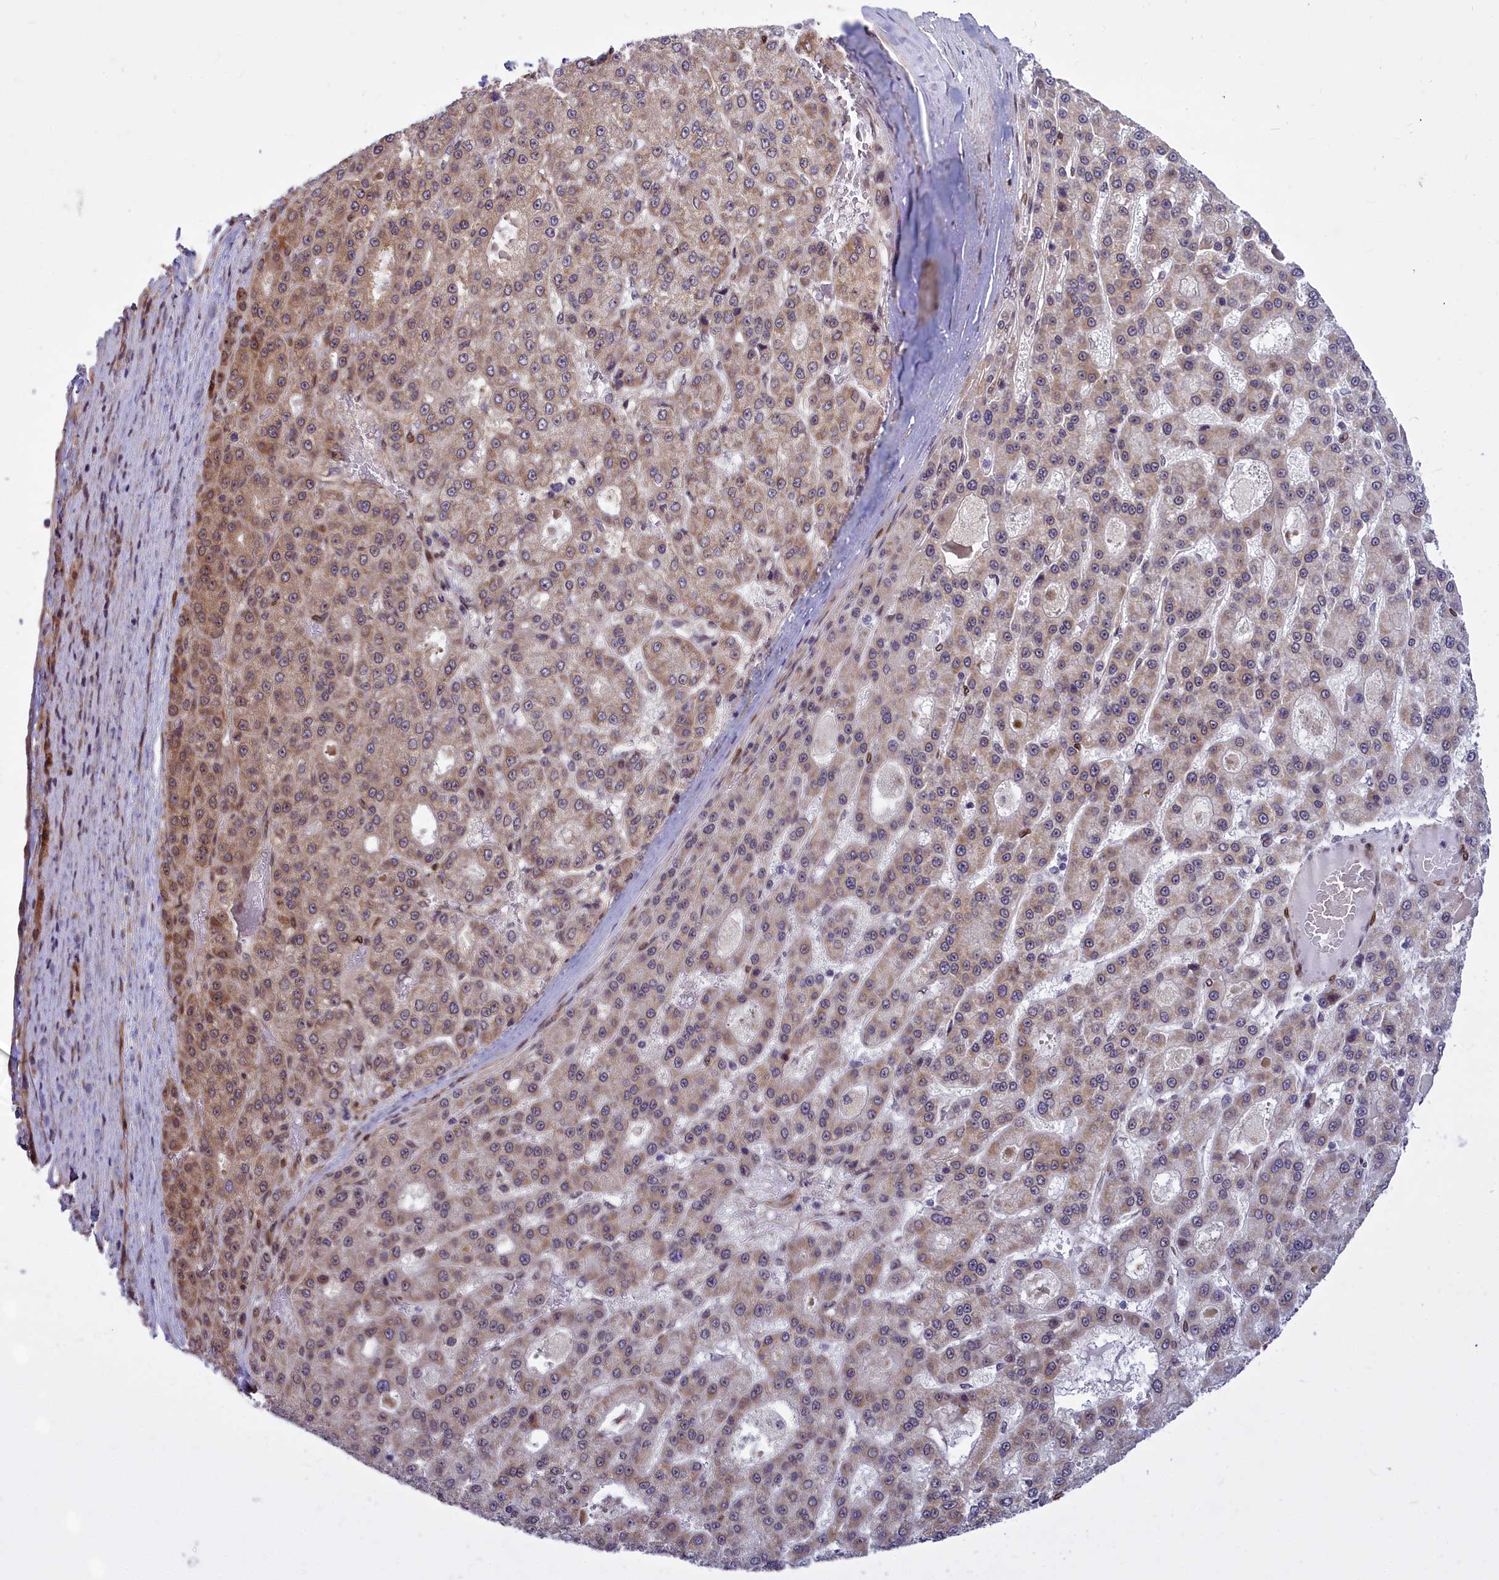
{"staining": {"intensity": "moderate", "quantity": "25%-75%", "location": "cytoplasmic/membranous"}, "tissue": "liver cancer", "cell_type": "Tumor cells", "image_type": "cancer", "snomed": [{"axis": "morphology", "description": "Carcinoma, Hepatocellular, NOS"}, {"axis": "topography", "description": "Liver"}], "caption": "Brown immunohistochemical staining in liver cancer (hepatocellular carcinoma) exhibits moderate cytoplasmic/membranous positivity in approximately 25%-75% of tumor cells.", "gene": "ABCB8", "patient": {"sex": "male", "age": 70}}